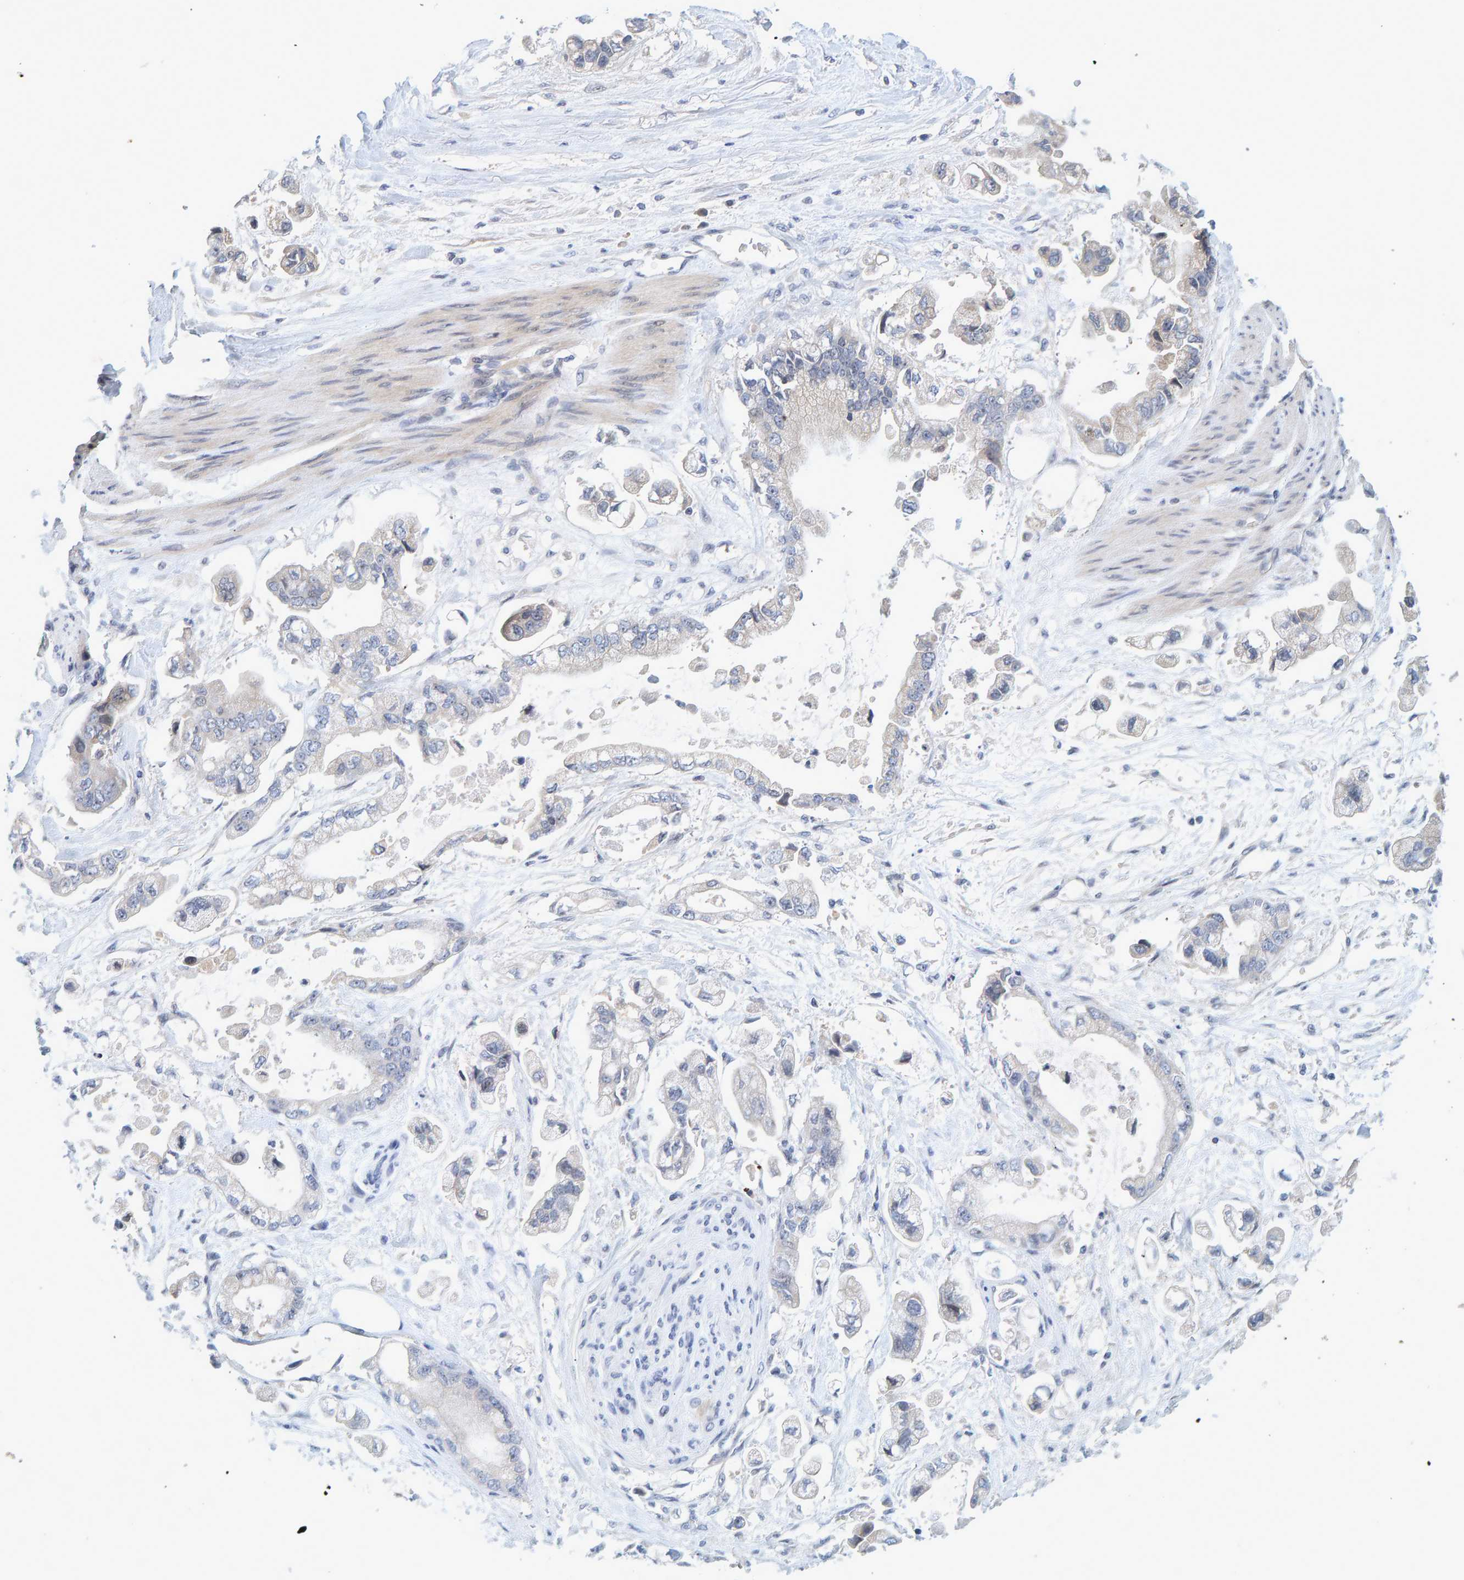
{"staining": {"intensity": "negative", "quantity": "none", "location": "none"}, "tissue": "stomach cancer", "cell_type": "Tumor cells", "image_type": "cancer", "snomed": [{"axis": "morphology", "description": "Normal tissue, NOS"}, {"axis": "morphology", "description": "Adenocarcinoma, NOS"}, {"axis": "topography", "description": "Stomach"}], "caption": "Immunohistochemical staining of adenocarcinoma (stomach) displays no significant expression in tumor cells.", "gene": "ZNF77", "patient": {"sex": "male", "age": 62}}